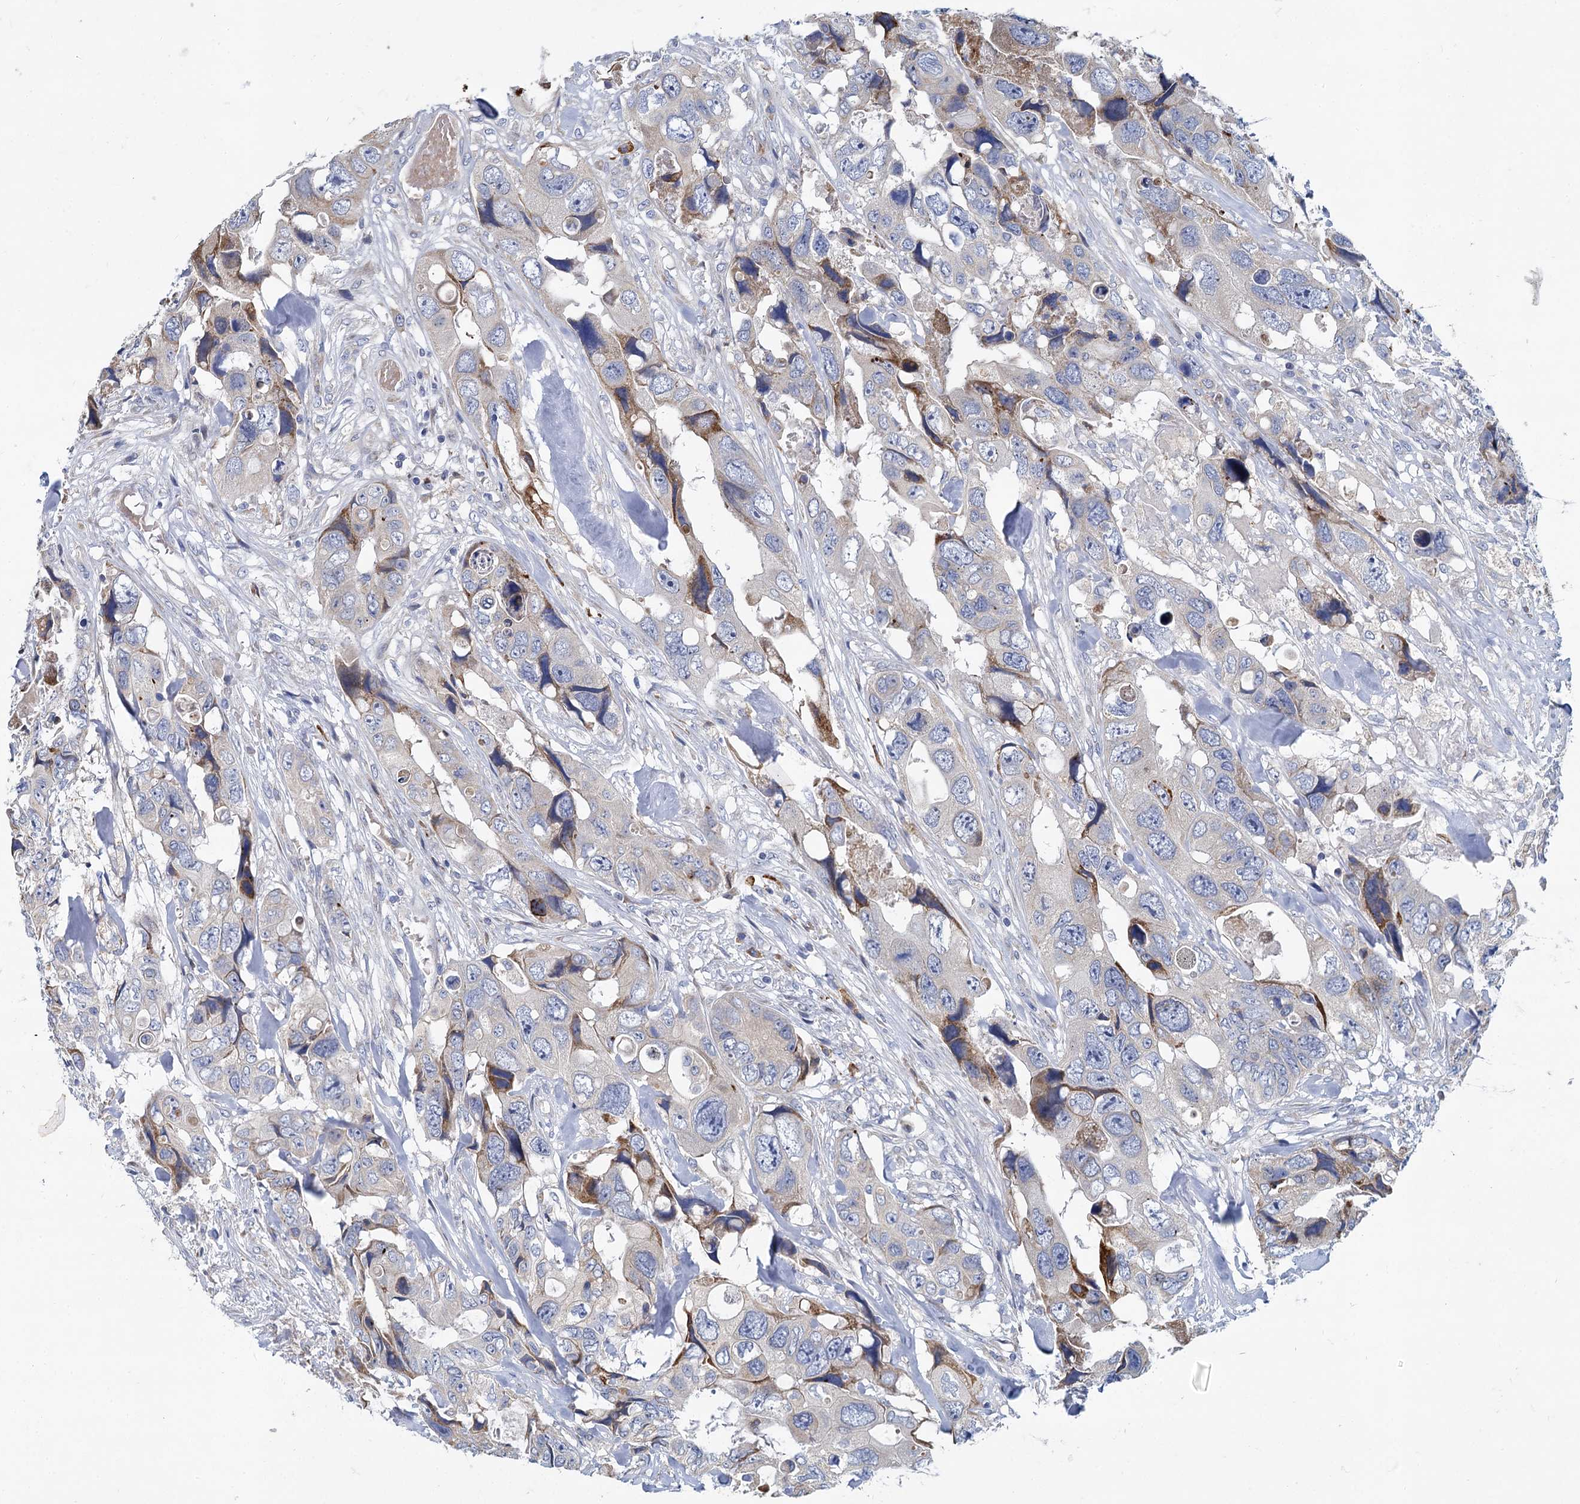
{"staining": {"intensity": "moderate", "quantity": "<25%", "location": "cytoplasmic/membranous"}, "tissue": "colorectal cancer", "cell_type": "Tumor cells", "image_type": "cancer", "snomed": [{"axis": "morphology", "description": "Adenocarcinoma, NOS"}, {"axis": "topography", "description": "Rectum"}], "caption": "Colorectal cancer stained for a protein reveals moderate cytoplasmic/membranous positivity in tumor cells. (DAB (3,3'-diaminobenzidine) IHC with brightfield microscopy, high magnification).", "gene": "PRSS35", "patient": {"sex": "male", "age": 57}}